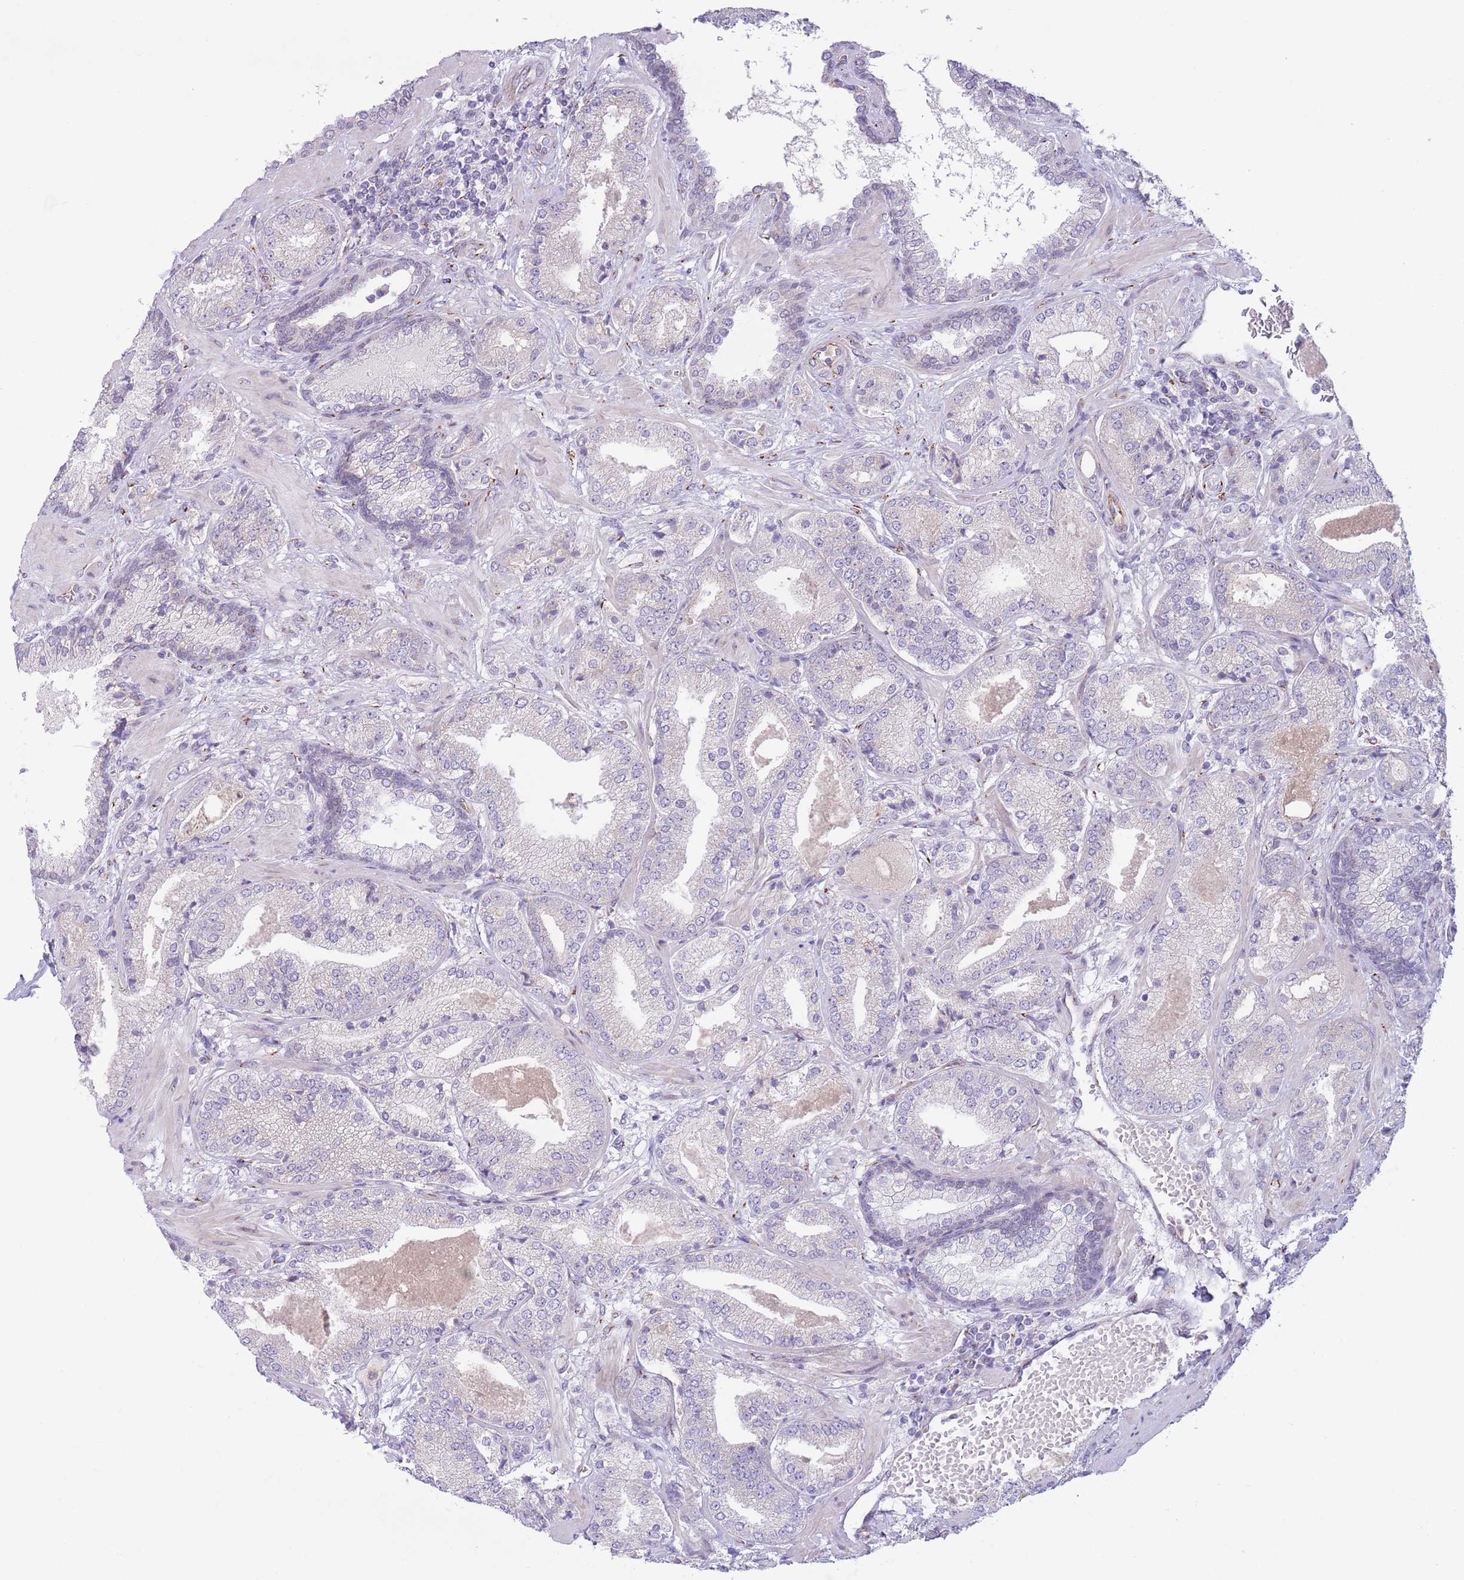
{"staining": {"intensity": "negative", "quantity": "none", "location": "none"}, "tissue": "prostate cancer", "cell_type": "Tumor cells", "image_type": "cancer", "snomed": [{"axis": "morphology", "description": "Adenocarcinoma, High grade"}, {"axis": "topography", "description": "Prostate"}], "caption": "There is no significant expression in tumor cells of high-grade adenocarcinoma (prostate).", "gene": "C20orf96", "patient": {"sex": "male", "age": 63}}